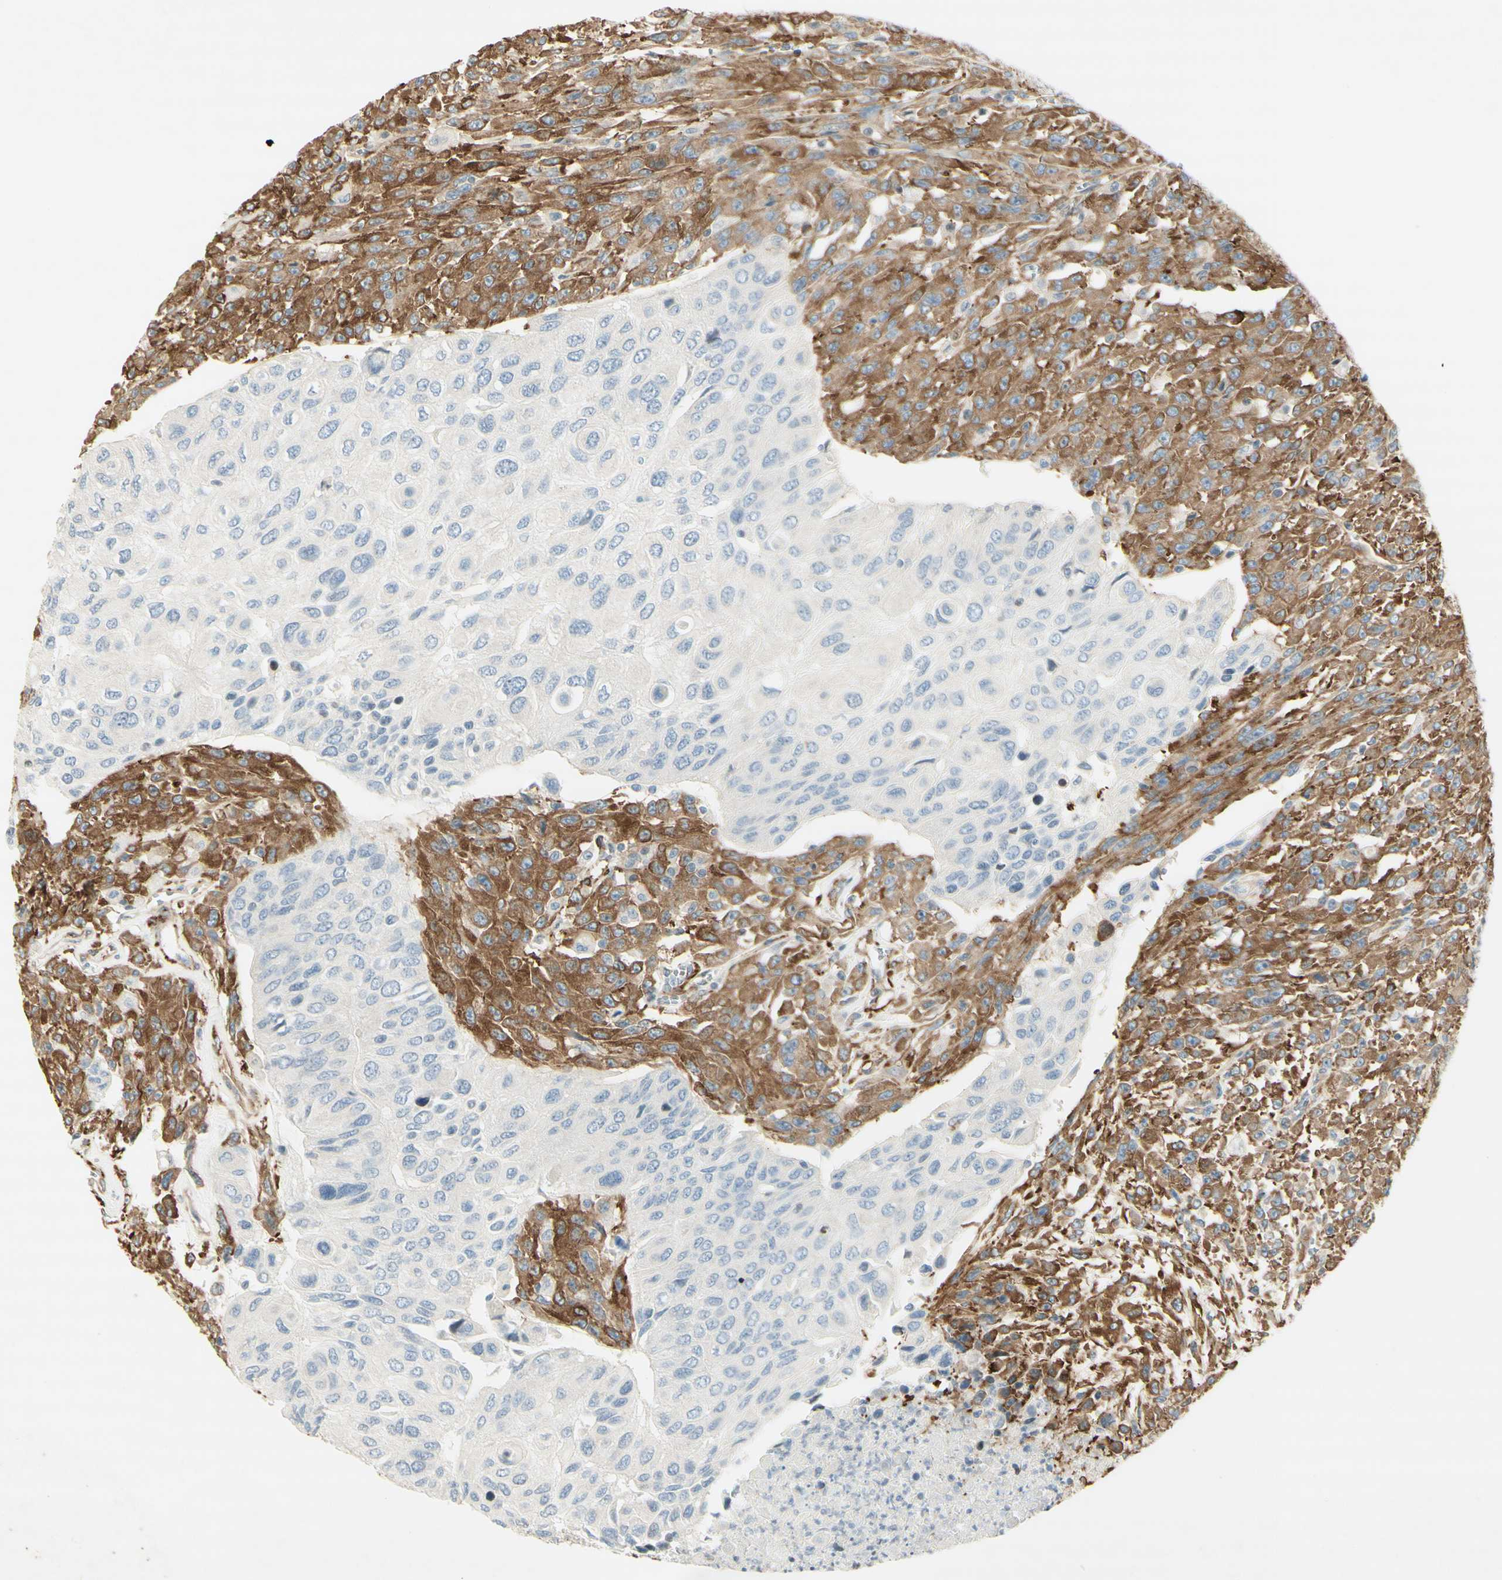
{"staining": {"intensity": "moderate", "quantity": "25%-75%", "location": "cytoplasmic/membranous"}, "tissue": "urothelial cancer", "cell_type": "Tumor cells", "image_type": "cancer", "snomed": [{"axis": "morphology", "description": "Urothelial carcinoma, High grade"}, {"axis": "topography", "description": "Urinary bladder"}], "caption": "Immunohistochemical staining of urothelial cancer shows medium levels of moderate cytoplasmic/membranous staining in about 25%-75% of tumor cells.", "gene": "MAP1B", "patient": {"sex": "male", "age": 66}}